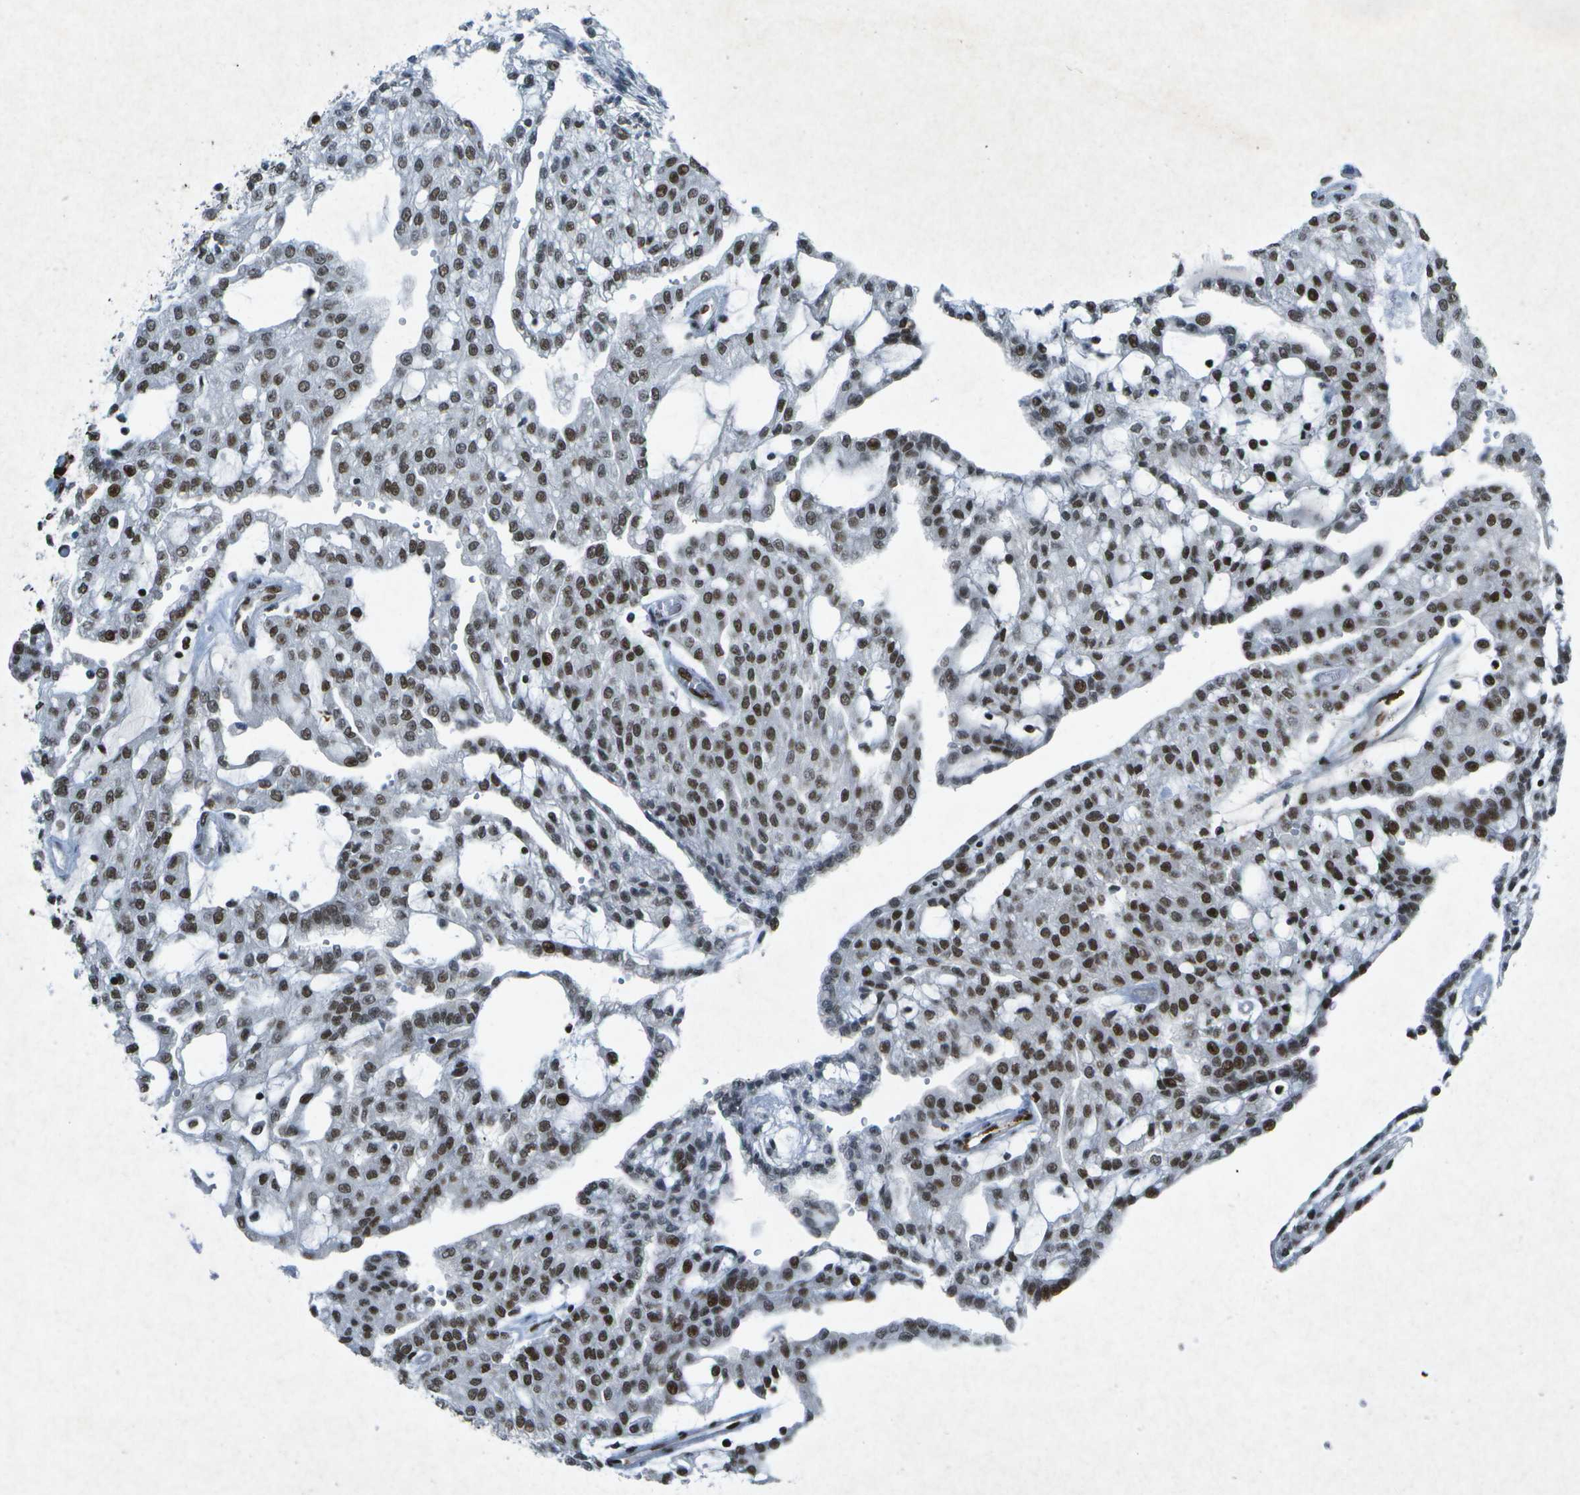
{"staining": {"intensity": "strong", "quantity": ">75%", "location": "nuclear"}, "tissue": "renal cancer", "cell_type": "Tumor cells", "image_type": "cancer", "snomed": [{"axis": "morphology", "description": "Adenocarcinoma, NOS"}, {"axis": "topography", "description": "Kidney"}], "caption": "This is a micrograph of IHC staining of renal cancer, which shows strong expression in the nuclear of tumor cells.", "gene": "MTA2", "patient": {"sex": "male", "age": 63}}